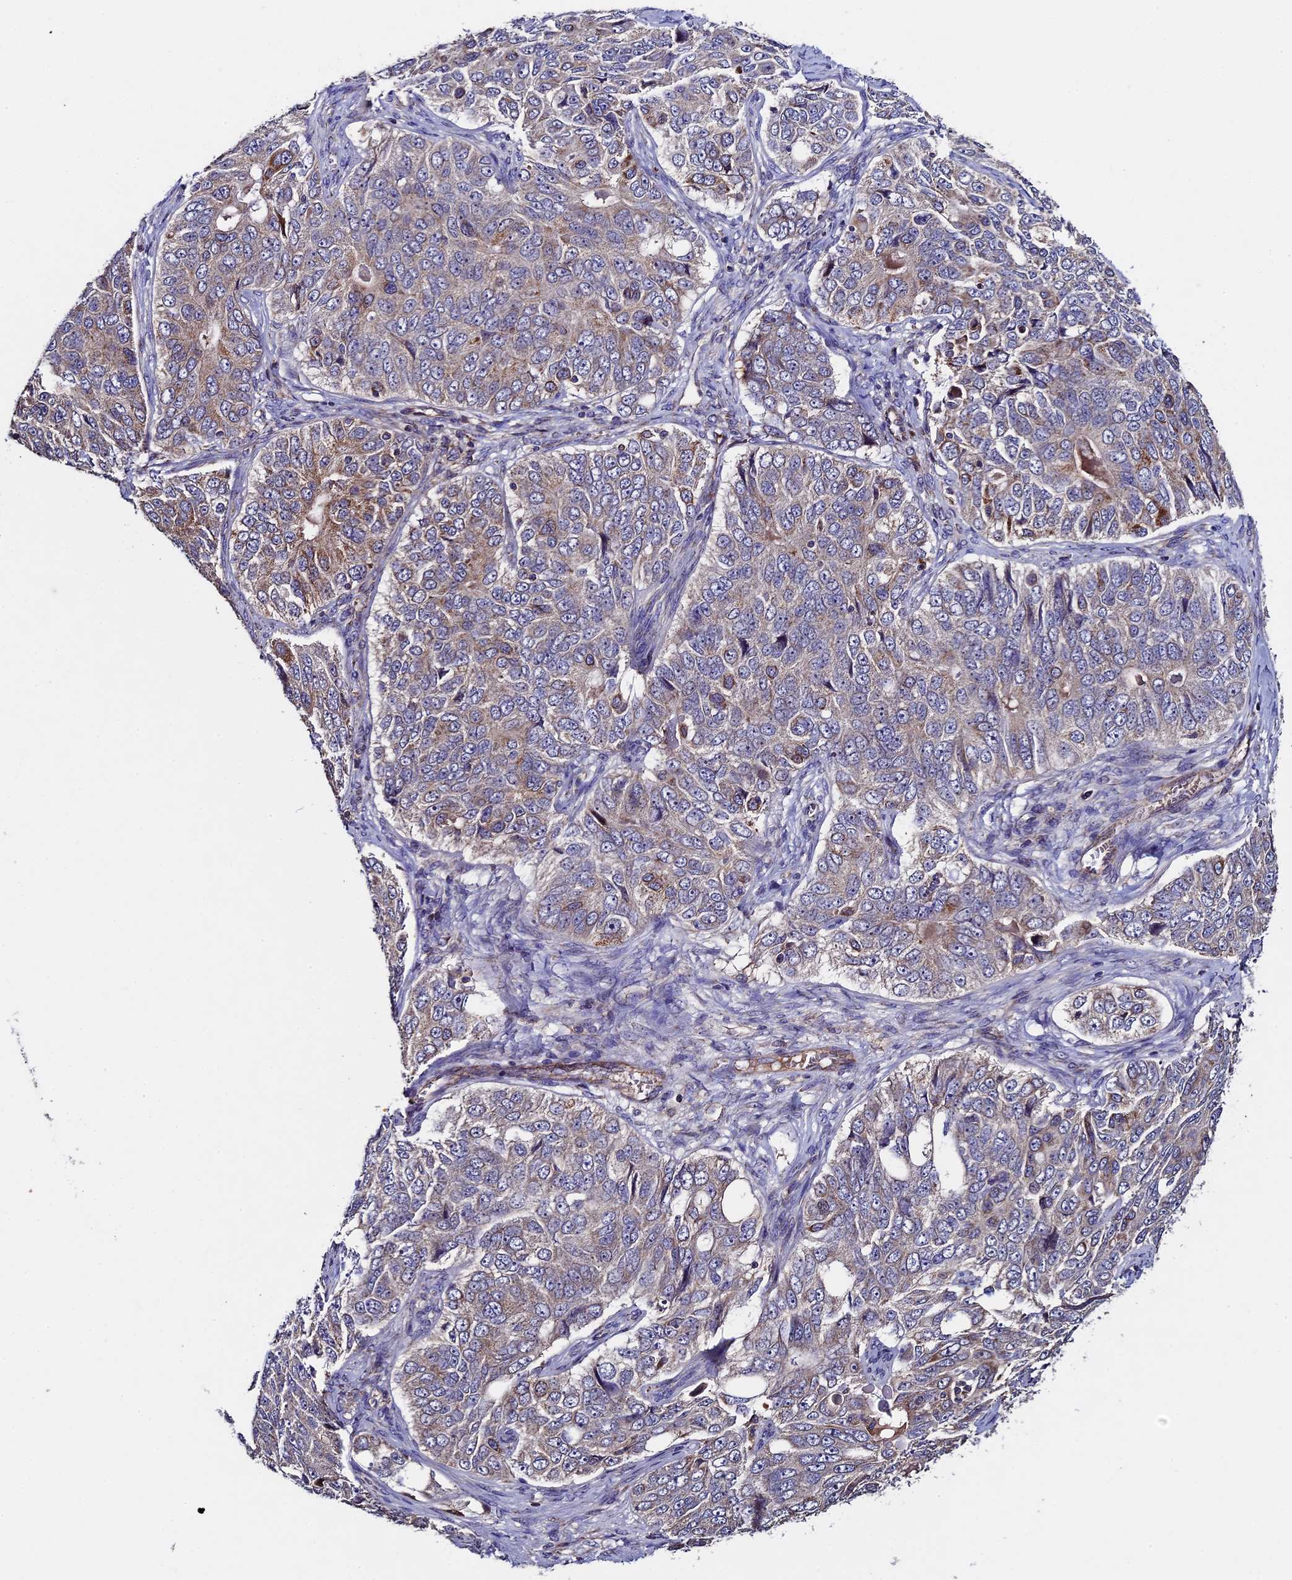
{"staining": {"intensity": "weak", "quantity": "25%-75%", "location": "cytoplasmic/membranous"}, "tissue": "ovarian cancer", "cell_type": "Tumor cells", "image_type": "cancer", "snomed": [{"axis": "morphology", "description": "Carcinoma, endometroid"}, {"axis": "topography", "description": "Ovary"}], "caption": "This is a photomicrograph of immunohistochemistry (IHC) staining of ovarian cancer (endometroid carcinoma), which shows weak positivity in the cytoplasmic/membranous of tumor cells.", "gene": "RNF17", "patient": {"sex": "female", "age": 51}}